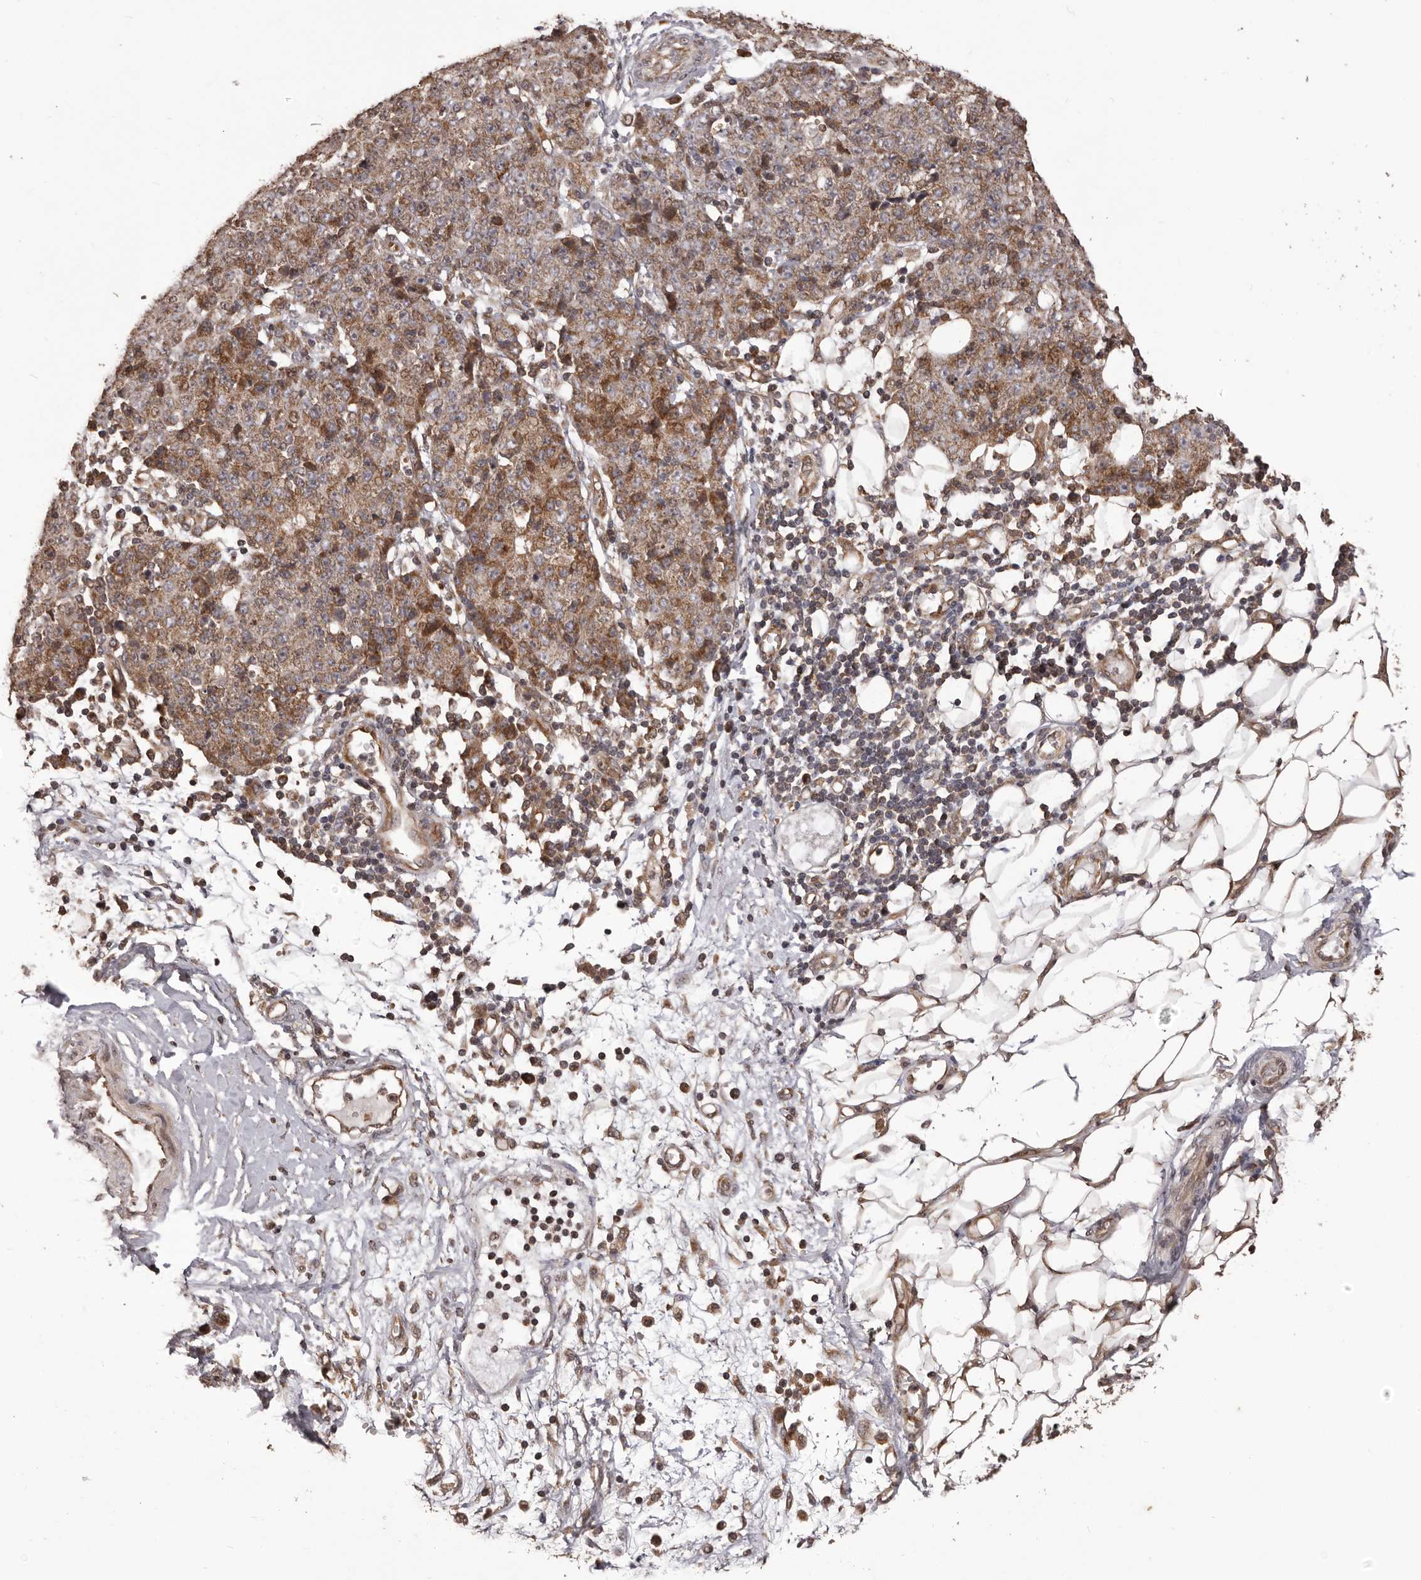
{"staining": {"intensity": "moderate", "quantity": ">75%", "location": "cytoplasmic/membranous"}, "tissue": "ovarian cancer", "cell_type": "Tumor cells", "image_type": "cancer", "snomed": [{"axis": "morphology", "description": "Carcinoma, endometroid"}, {"axis": "topography", "description": "Ovary"}], "caption": "There is medium levels of moderate cytoplasmic/membranous staining in tumor cells of endometroid carcinoma (ovarian), as demonstrated by immunohistochemical staining (brown color).", "gene": "QRSL1", "patient": {"sex": "female", "age": 42}}